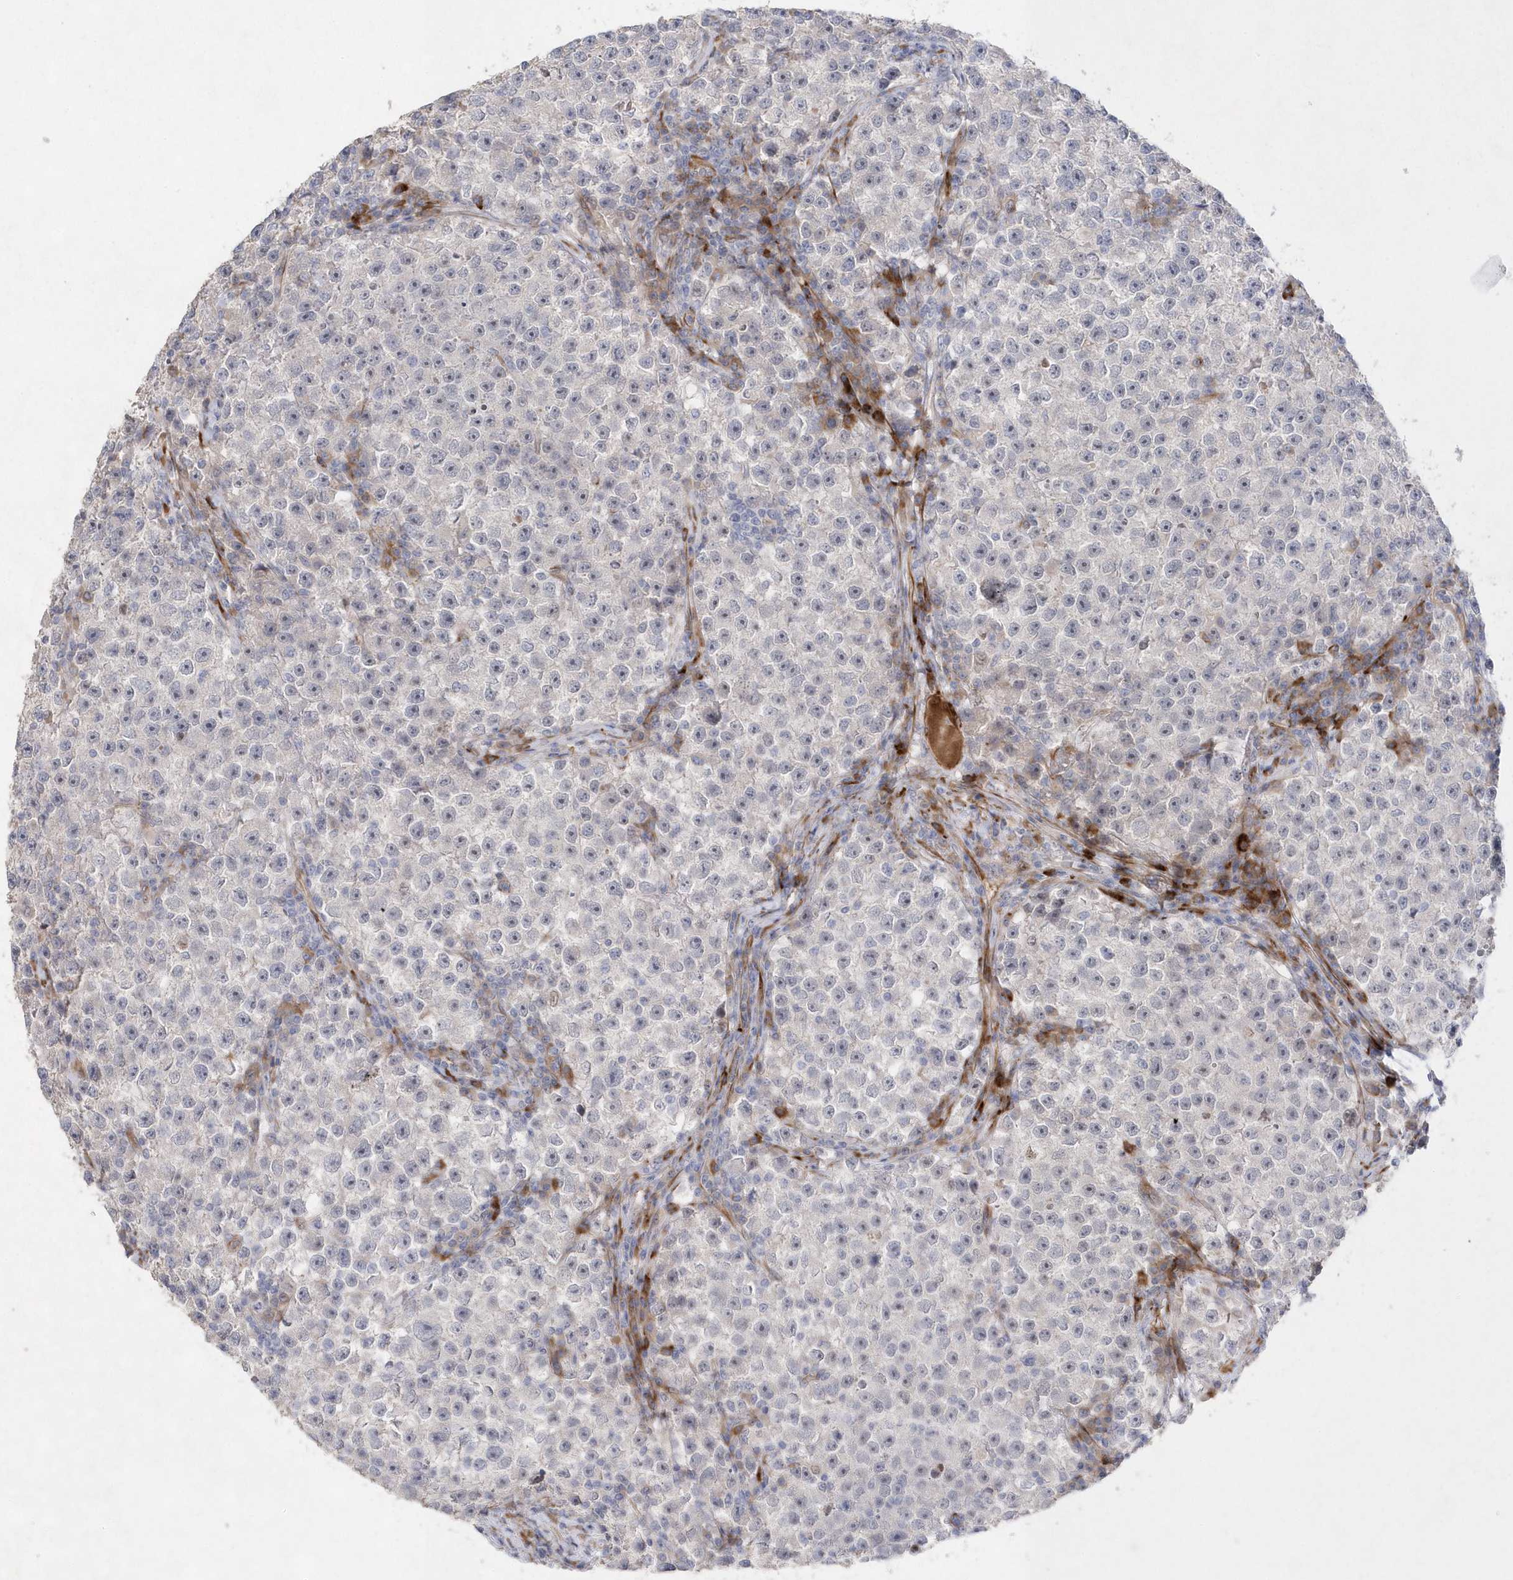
{"staining": {"intensity": "negative", "quantity": "none", "location": "none"}, "tissue": "testis cancer", "cell_type": "Tumor cells", "image_type": "cancer", "snomed": [{"axis": "morphology", "description": "Seminoma, NOS"}, {"axis": "topography", "description": "Testis"}], "caption": "This is an immunohistochemistry (IHC) histopathology image of seminoma (testis). There is no staining in tumor cells.", "gene": "TMEM132B", "patient": {"sex": "male", "age": 22}}